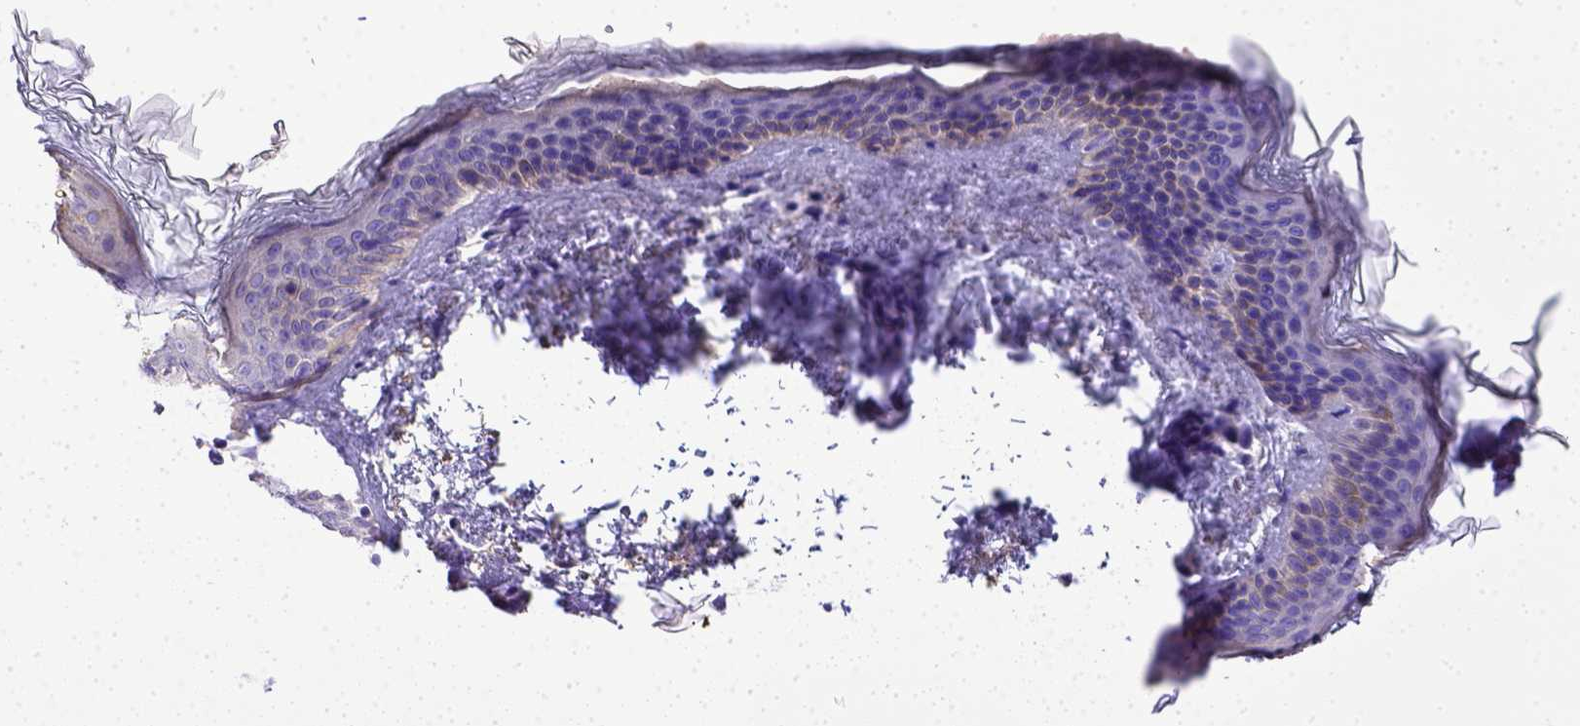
{"staining": {"intensity": "negative", "quantity": "none", "location": "none"}, "tissue": "skin cancer", "cell_type": "Tumor cells", "image_type": "cancer", "snomed": [{"axis": "morphology", "description": "Normal tissue, NOS"}, {"axis": "morphology", "description": "Basal cell carcinoma"}, {"axis": "topography", "description": "Skin"}], "caption": "This is an immunohistochemistry photomicrograph of skin basal cell carcinoma. There is no staining in tumor cells.", "gene": "BTN1A1", "patient": {"sex": "male", "age": 46}}